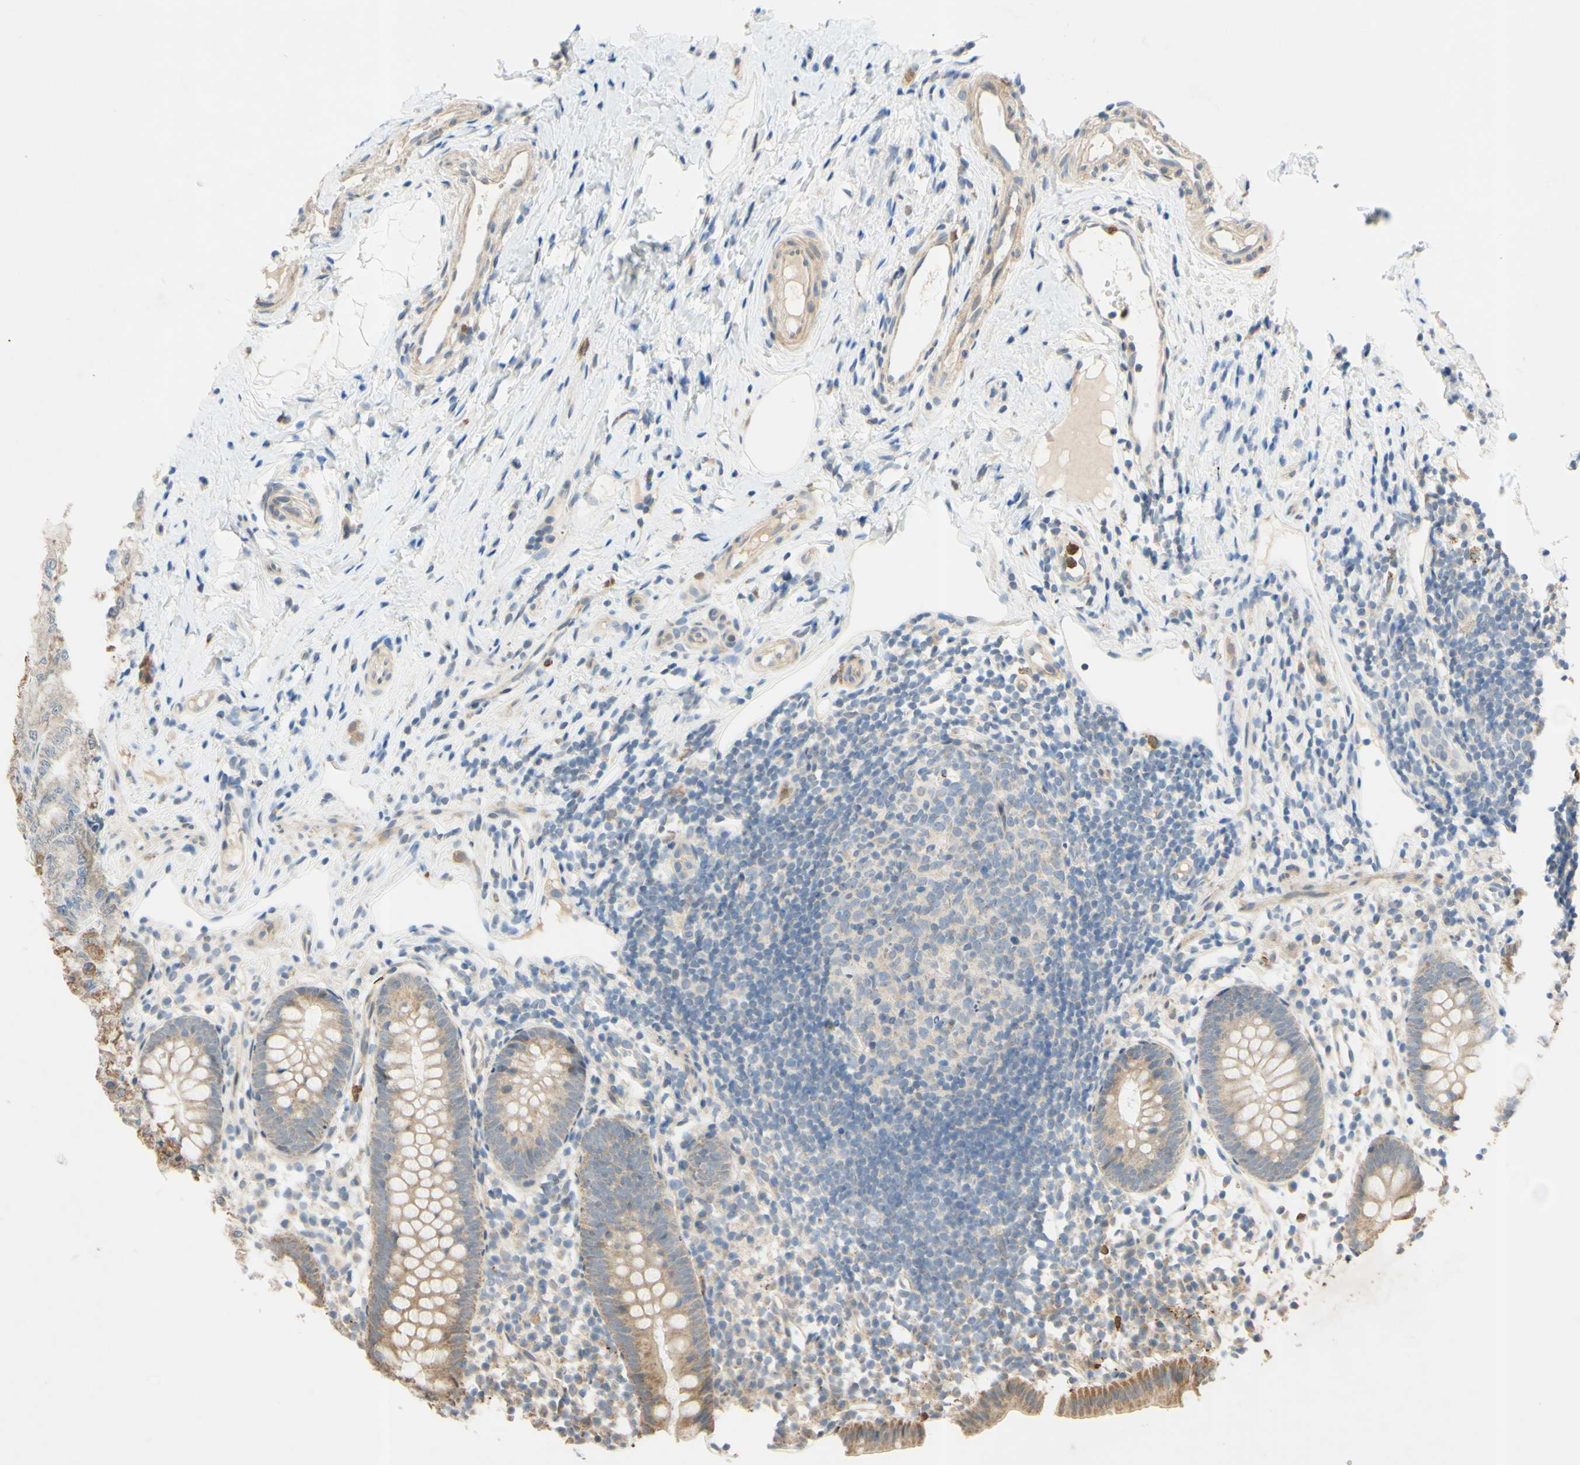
{"staining": {"intensity": "moderate", "quantity": "25%-75%", "location": "cytoplasmic/membranous"}, "tissue": "appendix", "cell_type": "Glandular cells", "image_type": "normal", "snomed": [{"axis": "morphology", "description": "Normal tissue, NOS"}, {"axis": "topography", "description": "Appendix"}], "caption": "Immunohistochemical staining of benign appendix displays medium levels of moderate cytoplasmic/membranous staining in approximately 25%-75% of glandular cells. (IHC, brightfield microscopy, high magnification).", "gene": "GATA1", "patient": {"sex": "female", "age": 20}}